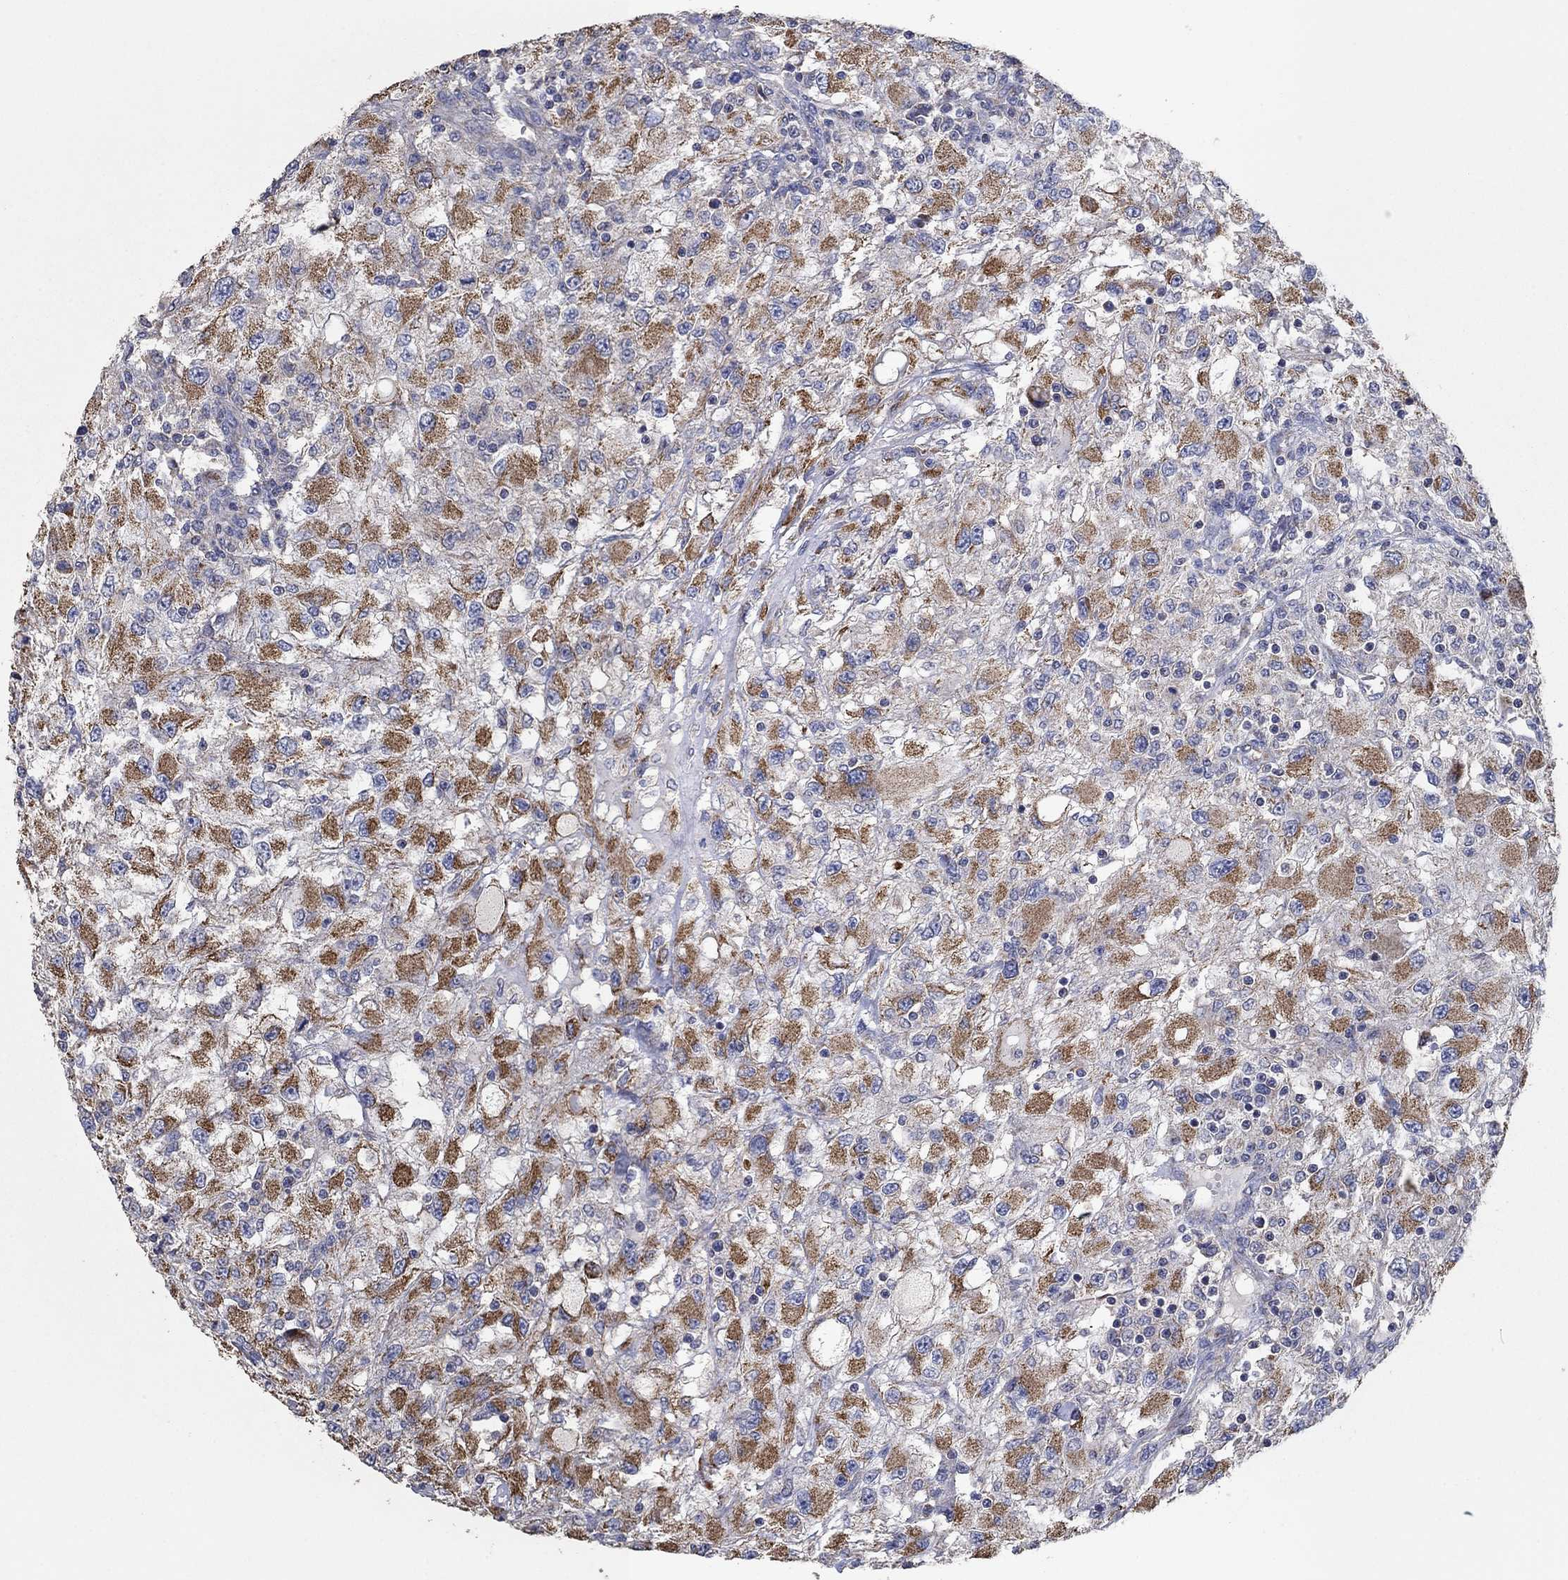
{"staining": {"intensity": "moderate", "quantity": ">75%", "location": "cytoplasmic/membranous"}, "tissue": "renal cancer", "cell_type": "Tumor cells", "image_type": "cancer", "snomed": [{"axis": "morphology", "description": "Adenocarcinoma, NOS"}, {"axis": "topography", "description": "Kidney"}], "caption": "Moderate cytoplasmic/membranous expression is present in approximately >75% of tumor cells in adenocarcinoma (renal).", "gene": "HID1", "patient": {"sex": "female", "age": 67}}